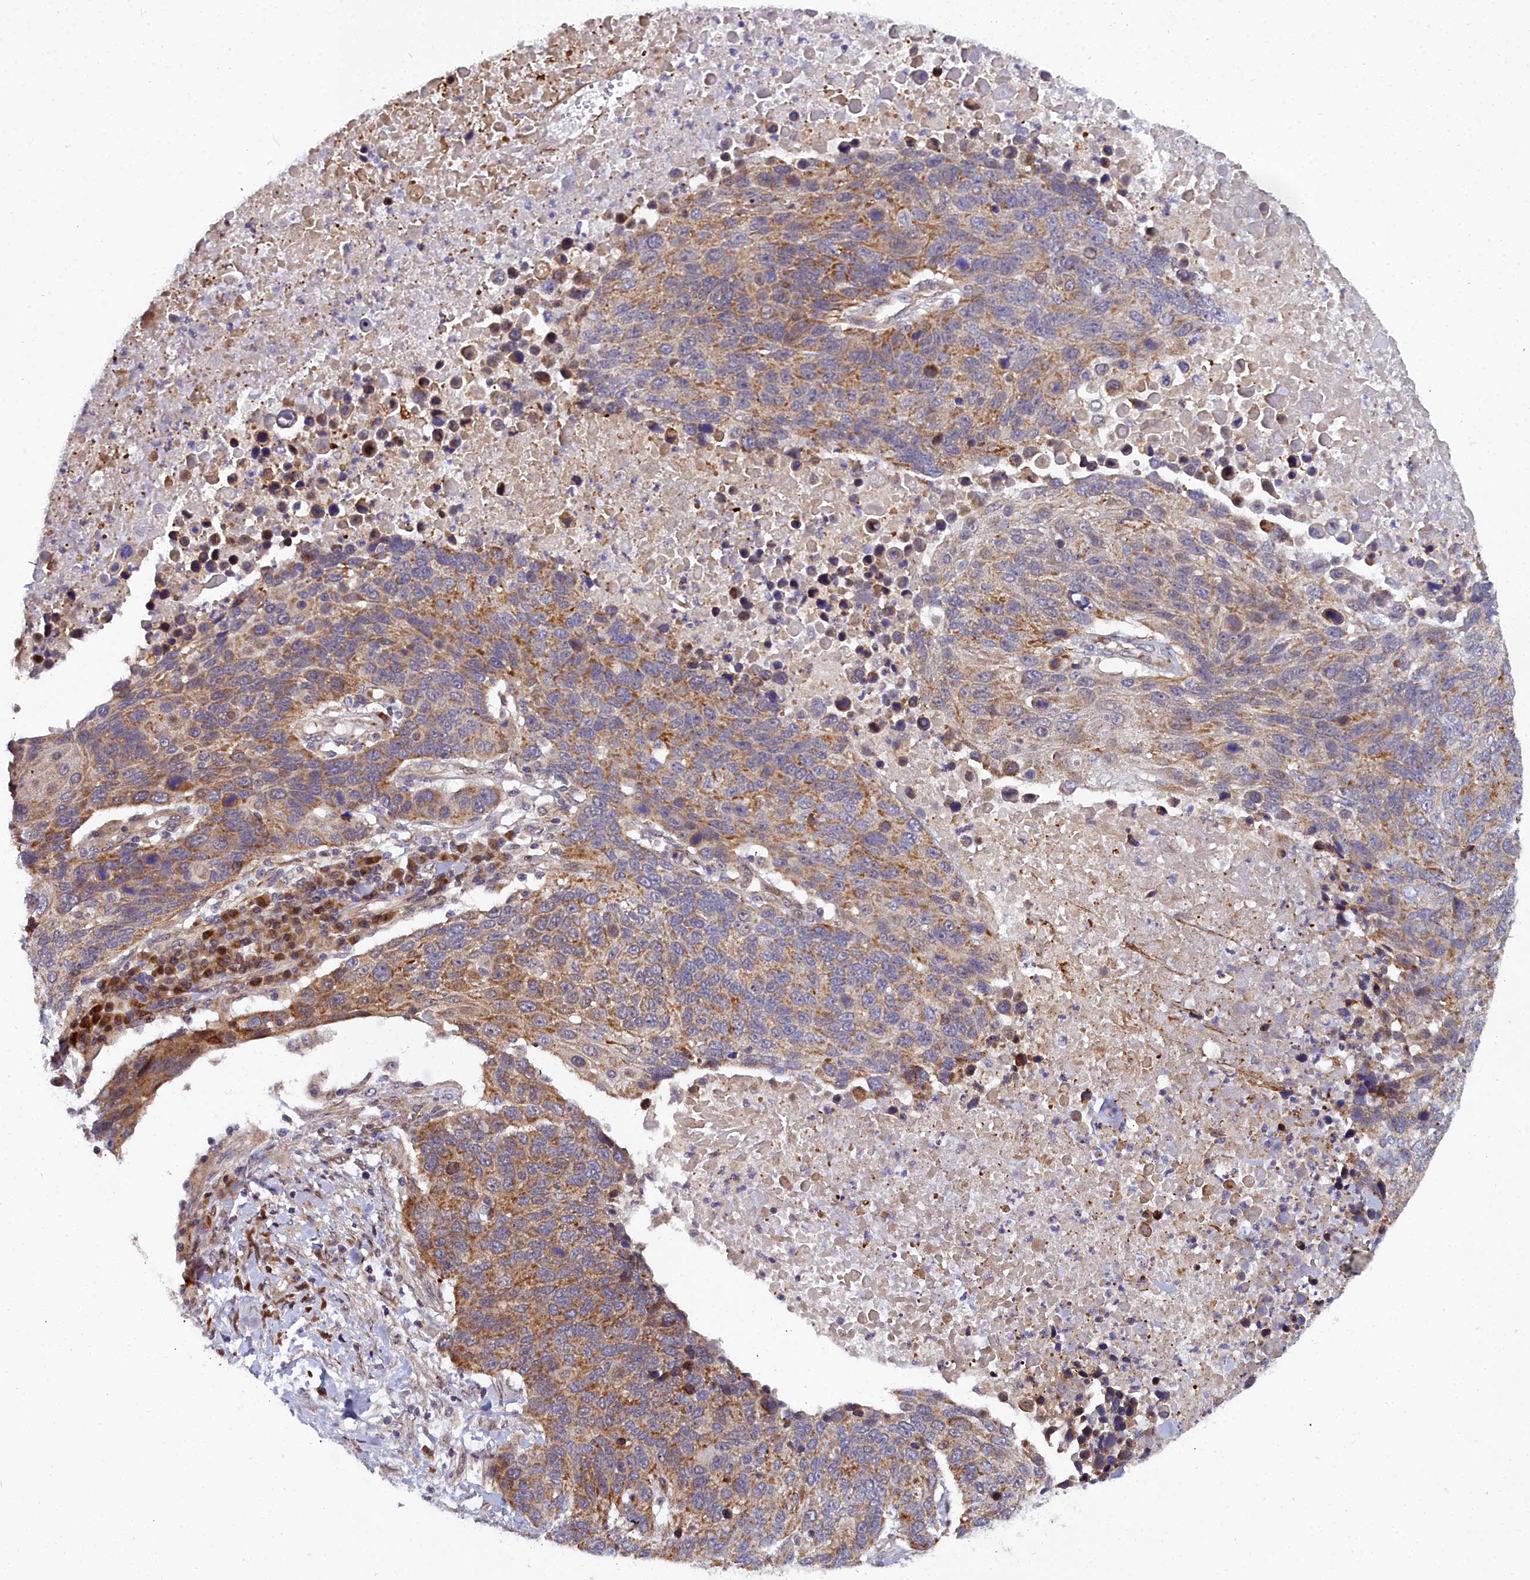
{"staining": {"intensity": "moderate", "quantity": ">75%", "location": "cytoplasmic/membranous"}, "tissue": "lung cancer", "cell_type": "Tumor cells", "image_type": "cancer", "snomed": [{"axis": "morphology", "description": "Normal tissue, NOS"}, {"axis": "morphology", "description": "Squamous cell carcinoma, NOS"}, {"axis": "topography", "description": "Lymph node"}, {"axis": "topography", "description": "Lung"}], "caption": "The histopathology image demonstrates a brown stain indicating the presence of a protein in the cytoplasmic/membranous of tumor cells in lung cancer (squamous cell carcinoma).", "gene": "MRPS11", "patient": {"sex": "male", "age": 66}}